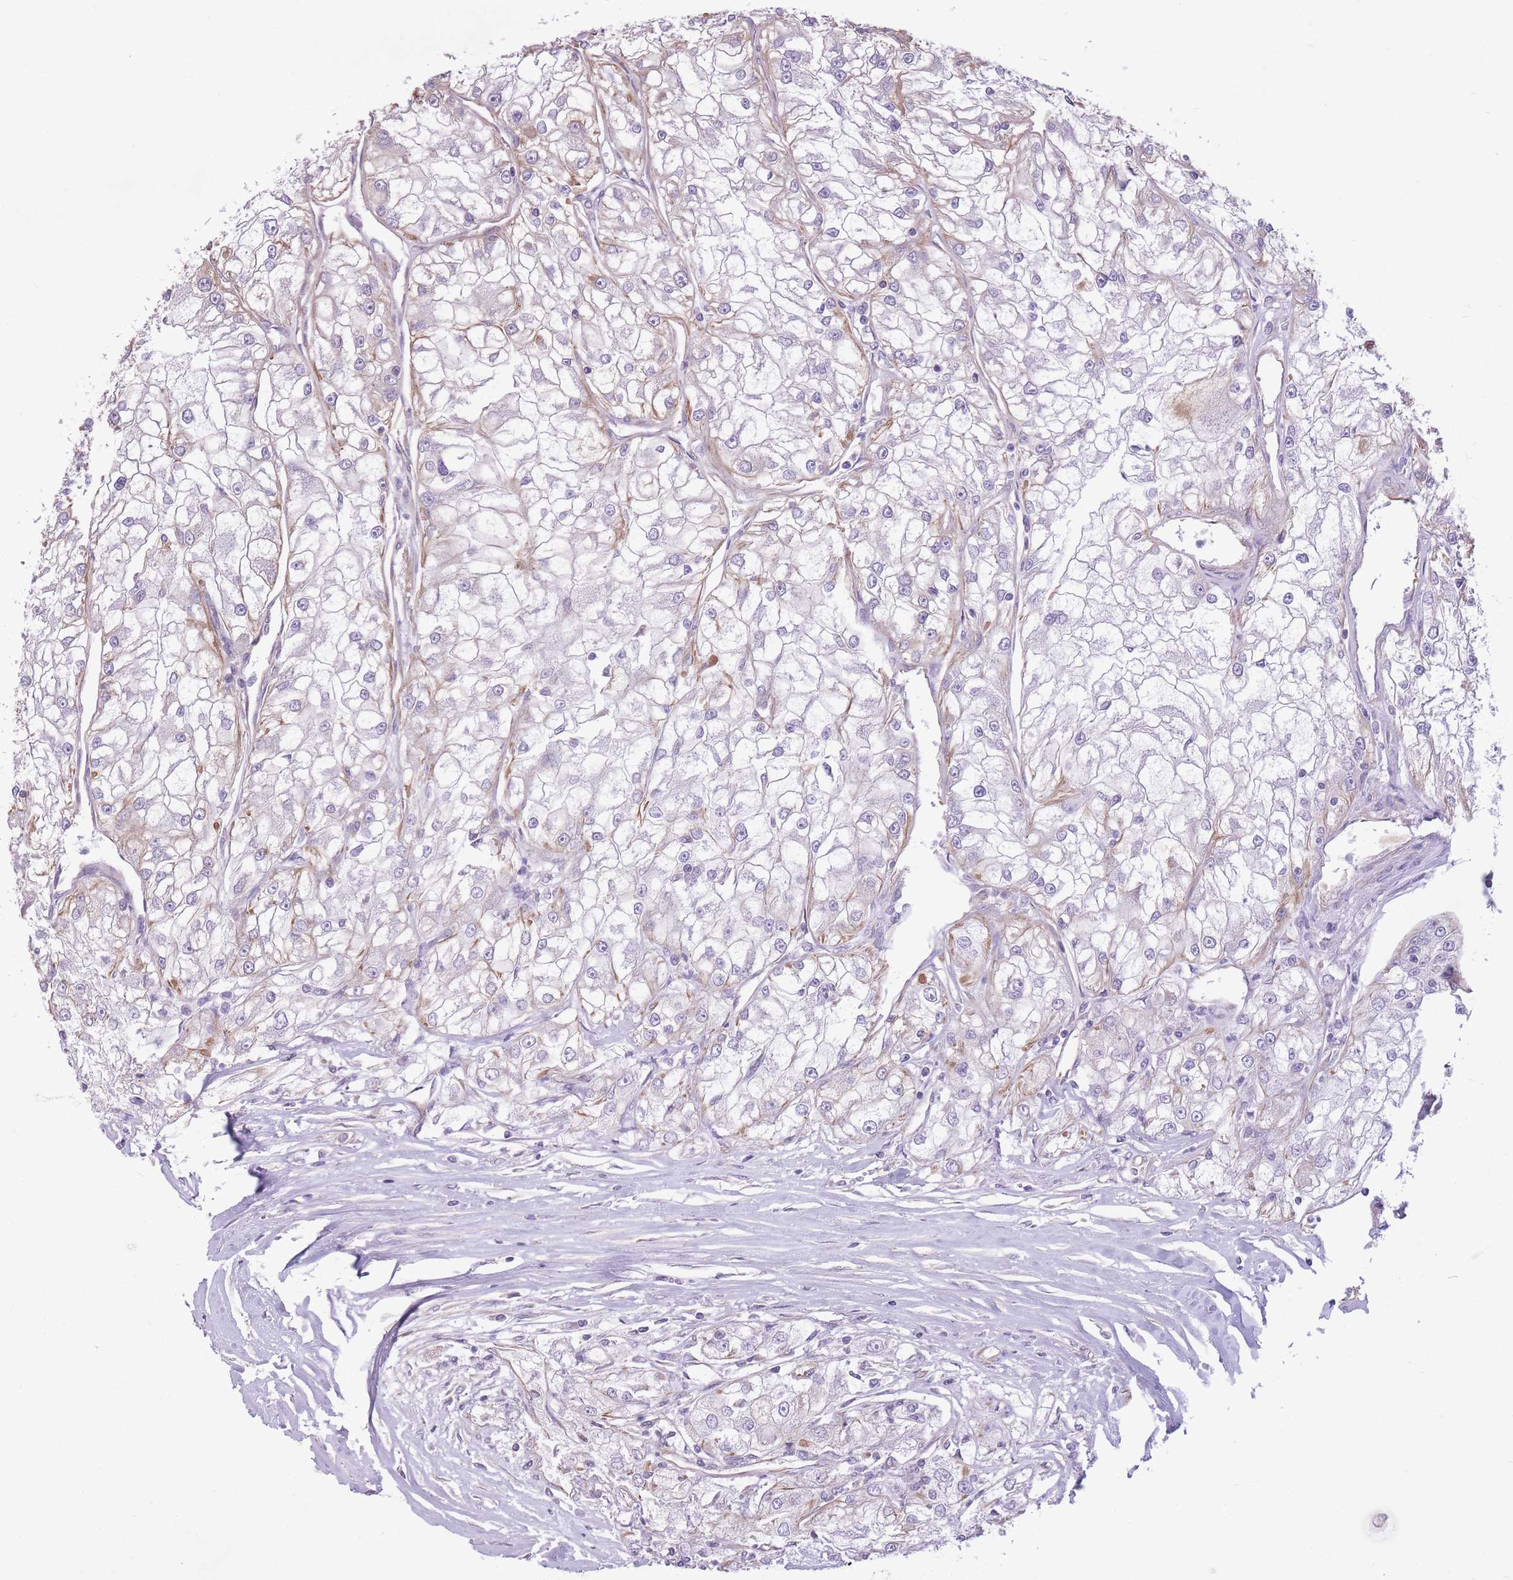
{"staining": {"intensity": "negative", "quantity": "none", "location": "none"}, "tissue": "renal cancer", "cell_type": "Tumor cells", "image_type": "cancer", "snomed": [{"axis": "morphology", "description": "Adenocarcinoma, NOS"}, {"axis": "topography", "description": "Kidney"}], "caption": "This is an IHC photomicrograph of human adenocarcinoma (renal). There is no expression in tumor cells.", "gene": "ADD1", "patient": {"sex": "female", "age": 72}}